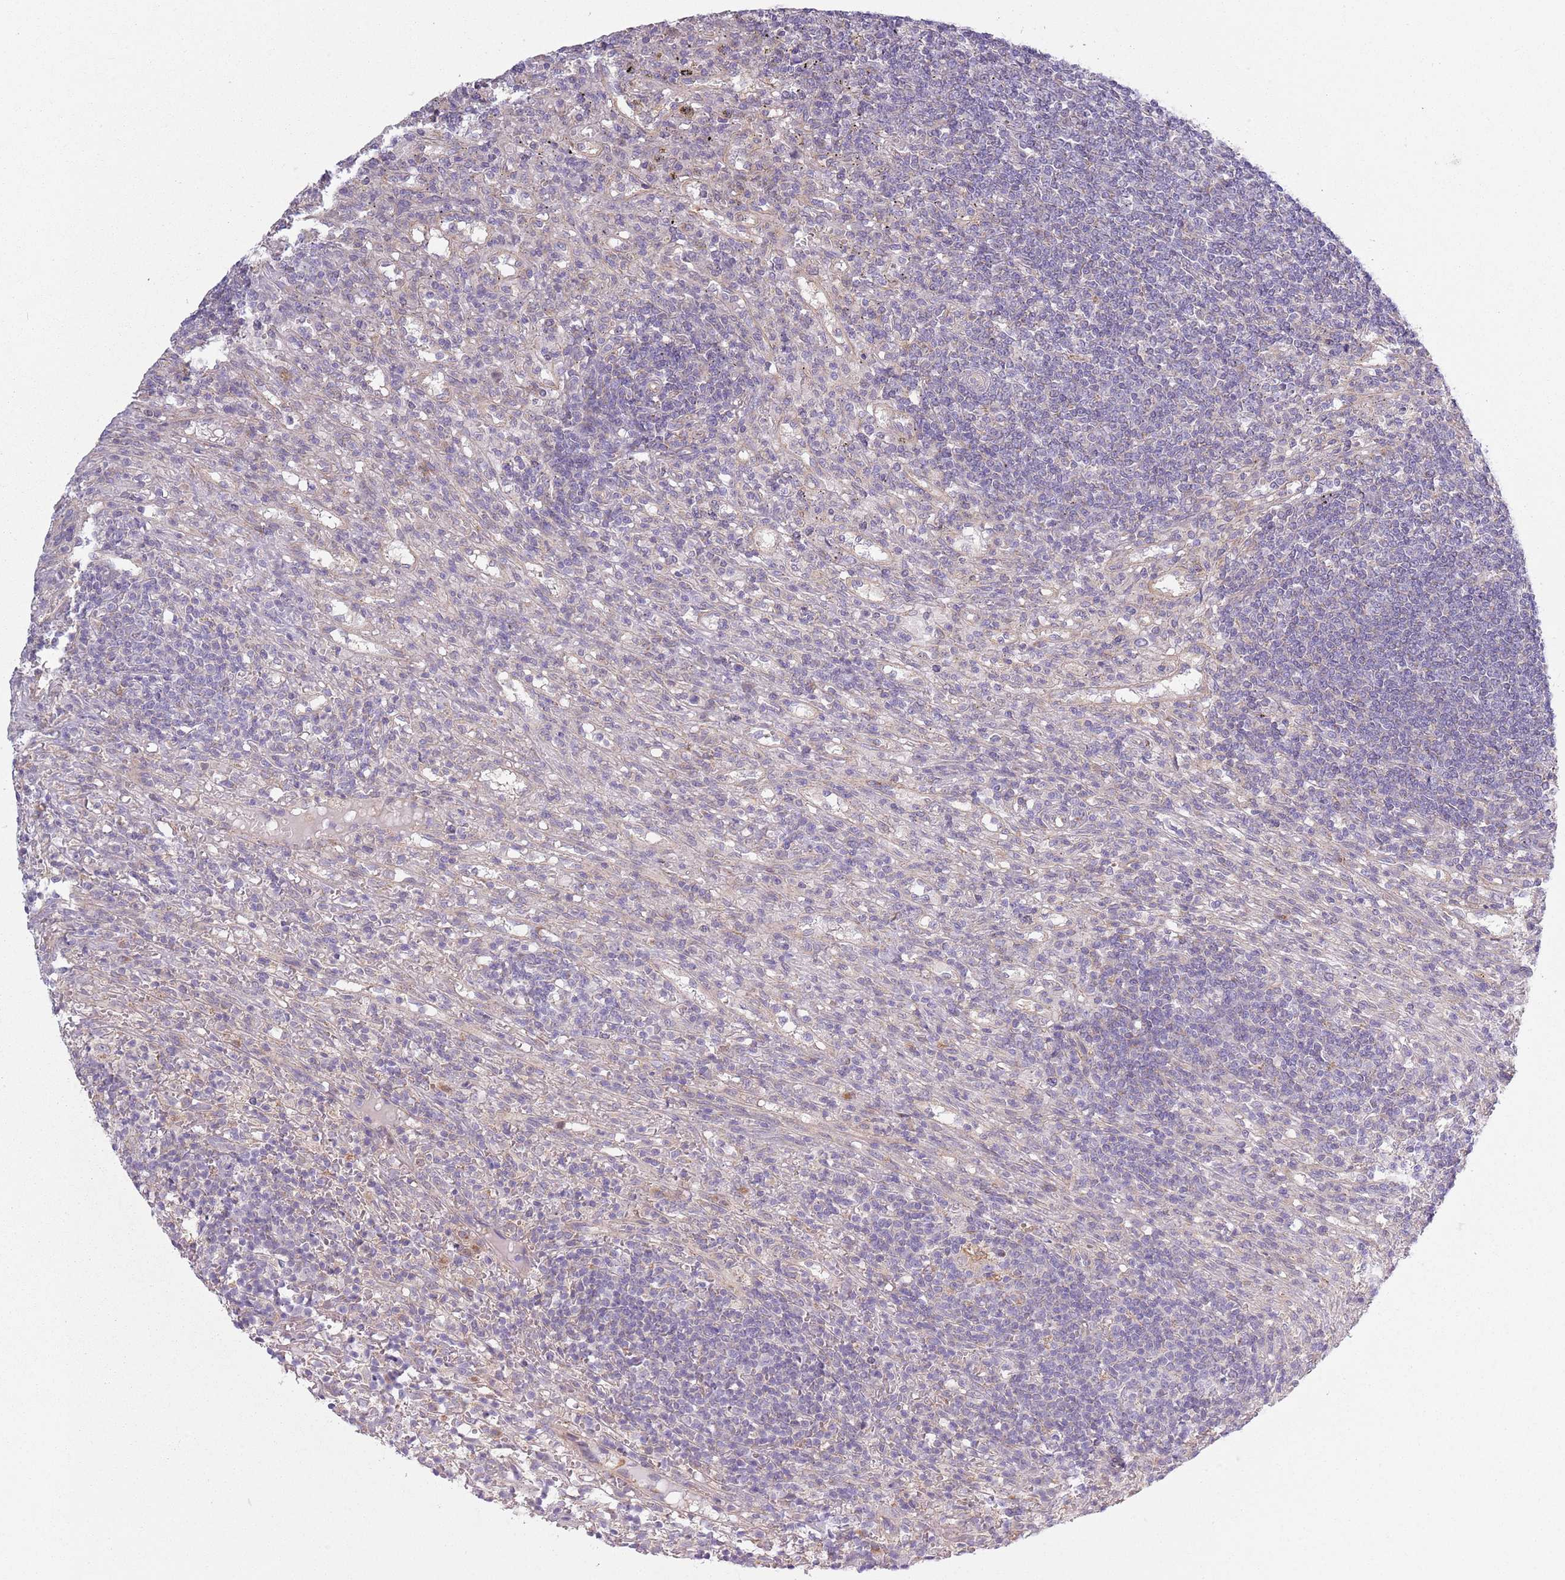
{"staining": {"intensity": "negative", "quantity": "none", "location": "none"}, "tissue": "lymphoma", "cell_type": "Tumor cells", "image_type": "cancer", "snomed": [{"axis": "morphology", "description": "Malignant lymphoma, non-Hodgkin's type, Low grade"}, {"axis": "topography", "description": "Spleen"}], "caption": "There is no significant expression in tumor cells of lymphoma.", "gene": "COQ5", "patient": {"sex": "male", "age": 76}}